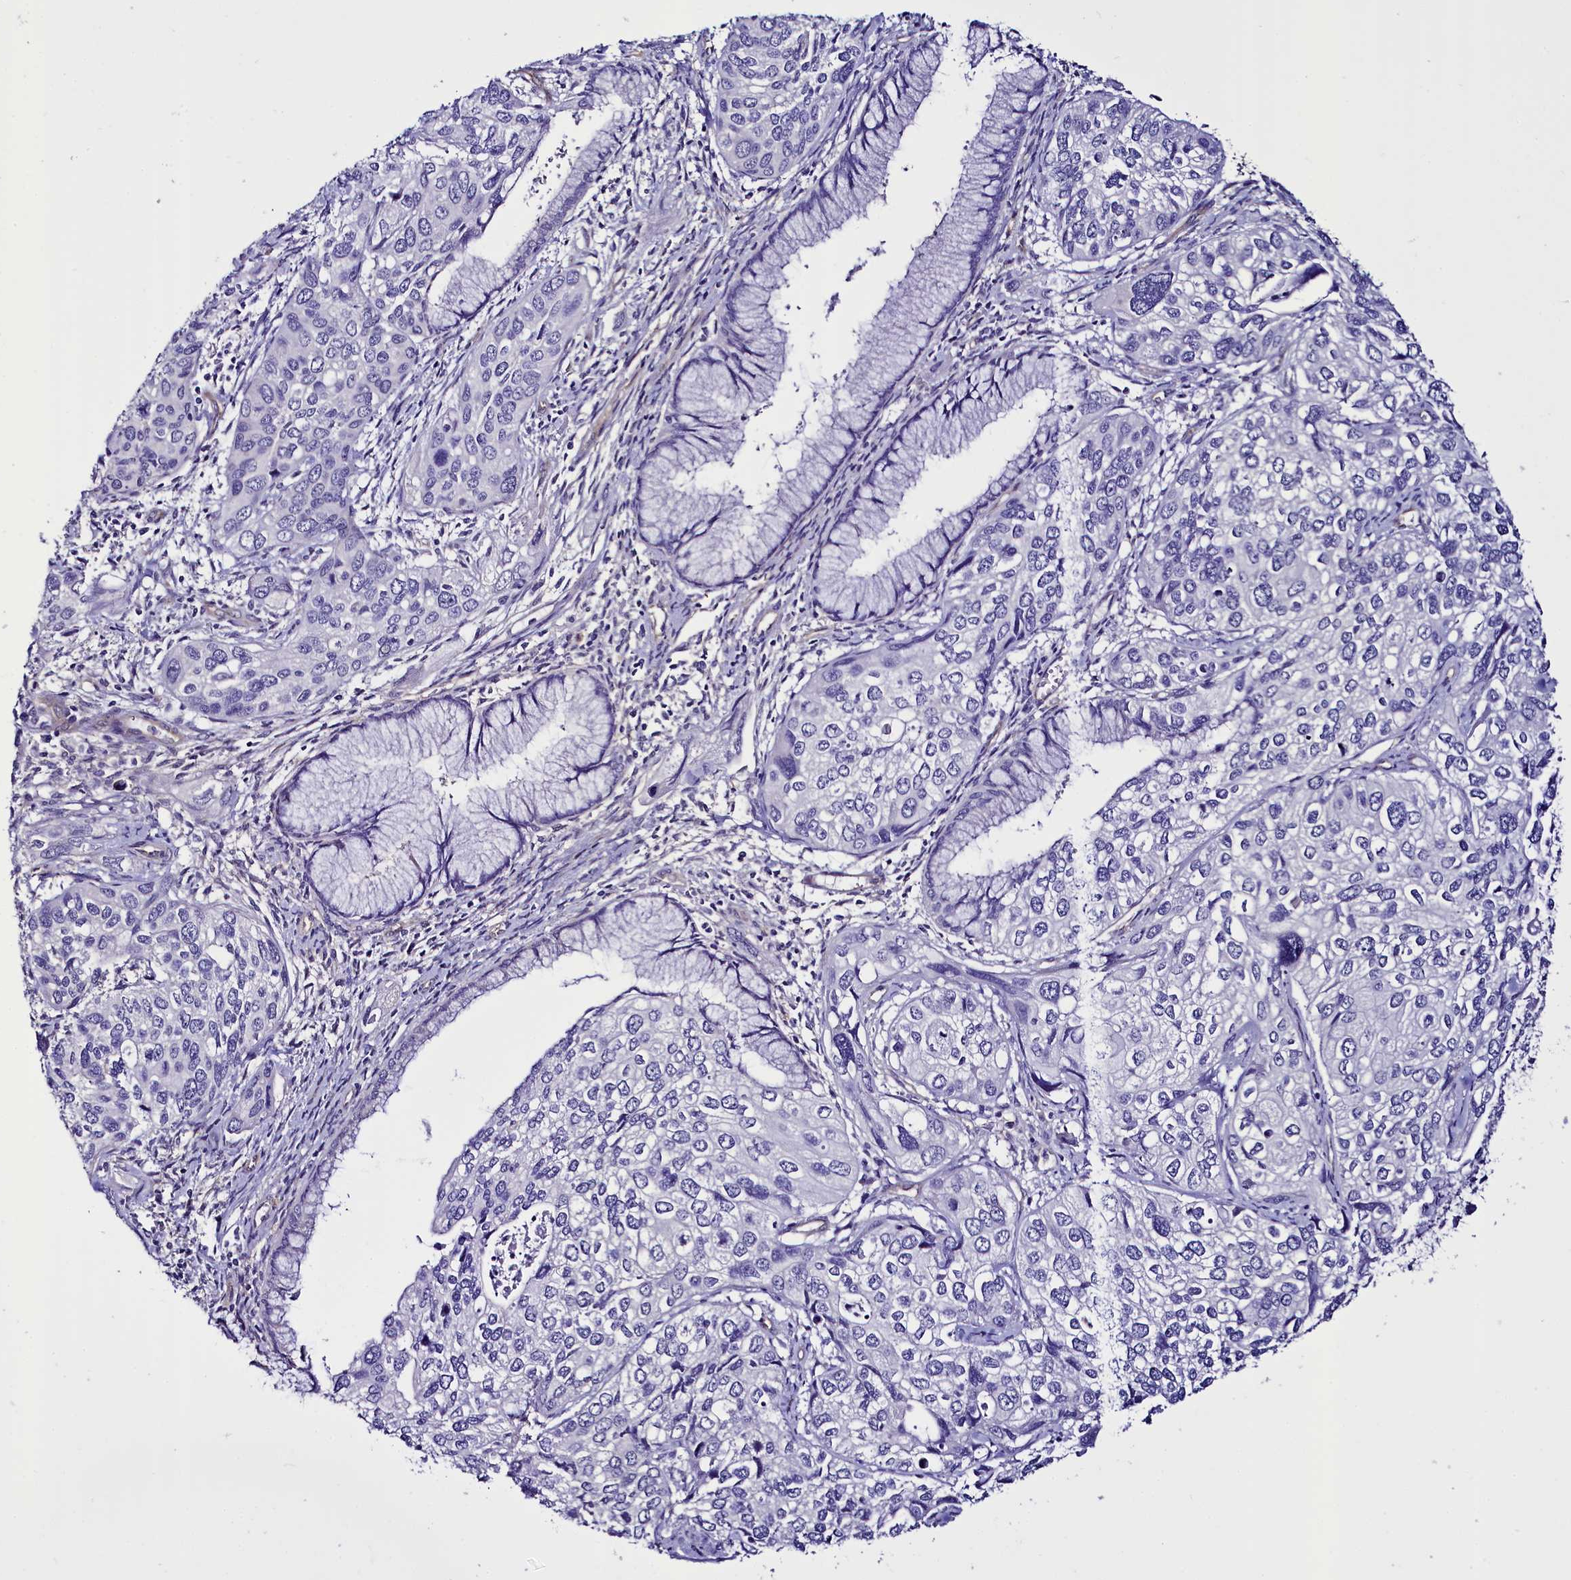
{"staining": {"intensity": "negative", "quantity": "none", "location": "none"}, "tissue": "cervical cancer", "cell_type": "Tumor cells", "image_type": "cancer", "snomed": [{"axis": "morphology", "description": "Squamous cell carcinoma, NOS"}, {"axis": "topography", "description": "Cervix"}], "caption": "Protein analysis of cervical squamous cell carcinoma exhibits no significant positivity in tumor cells.", "gene": "STXBP1", "patient": {"sex": "female", "age": 55}}